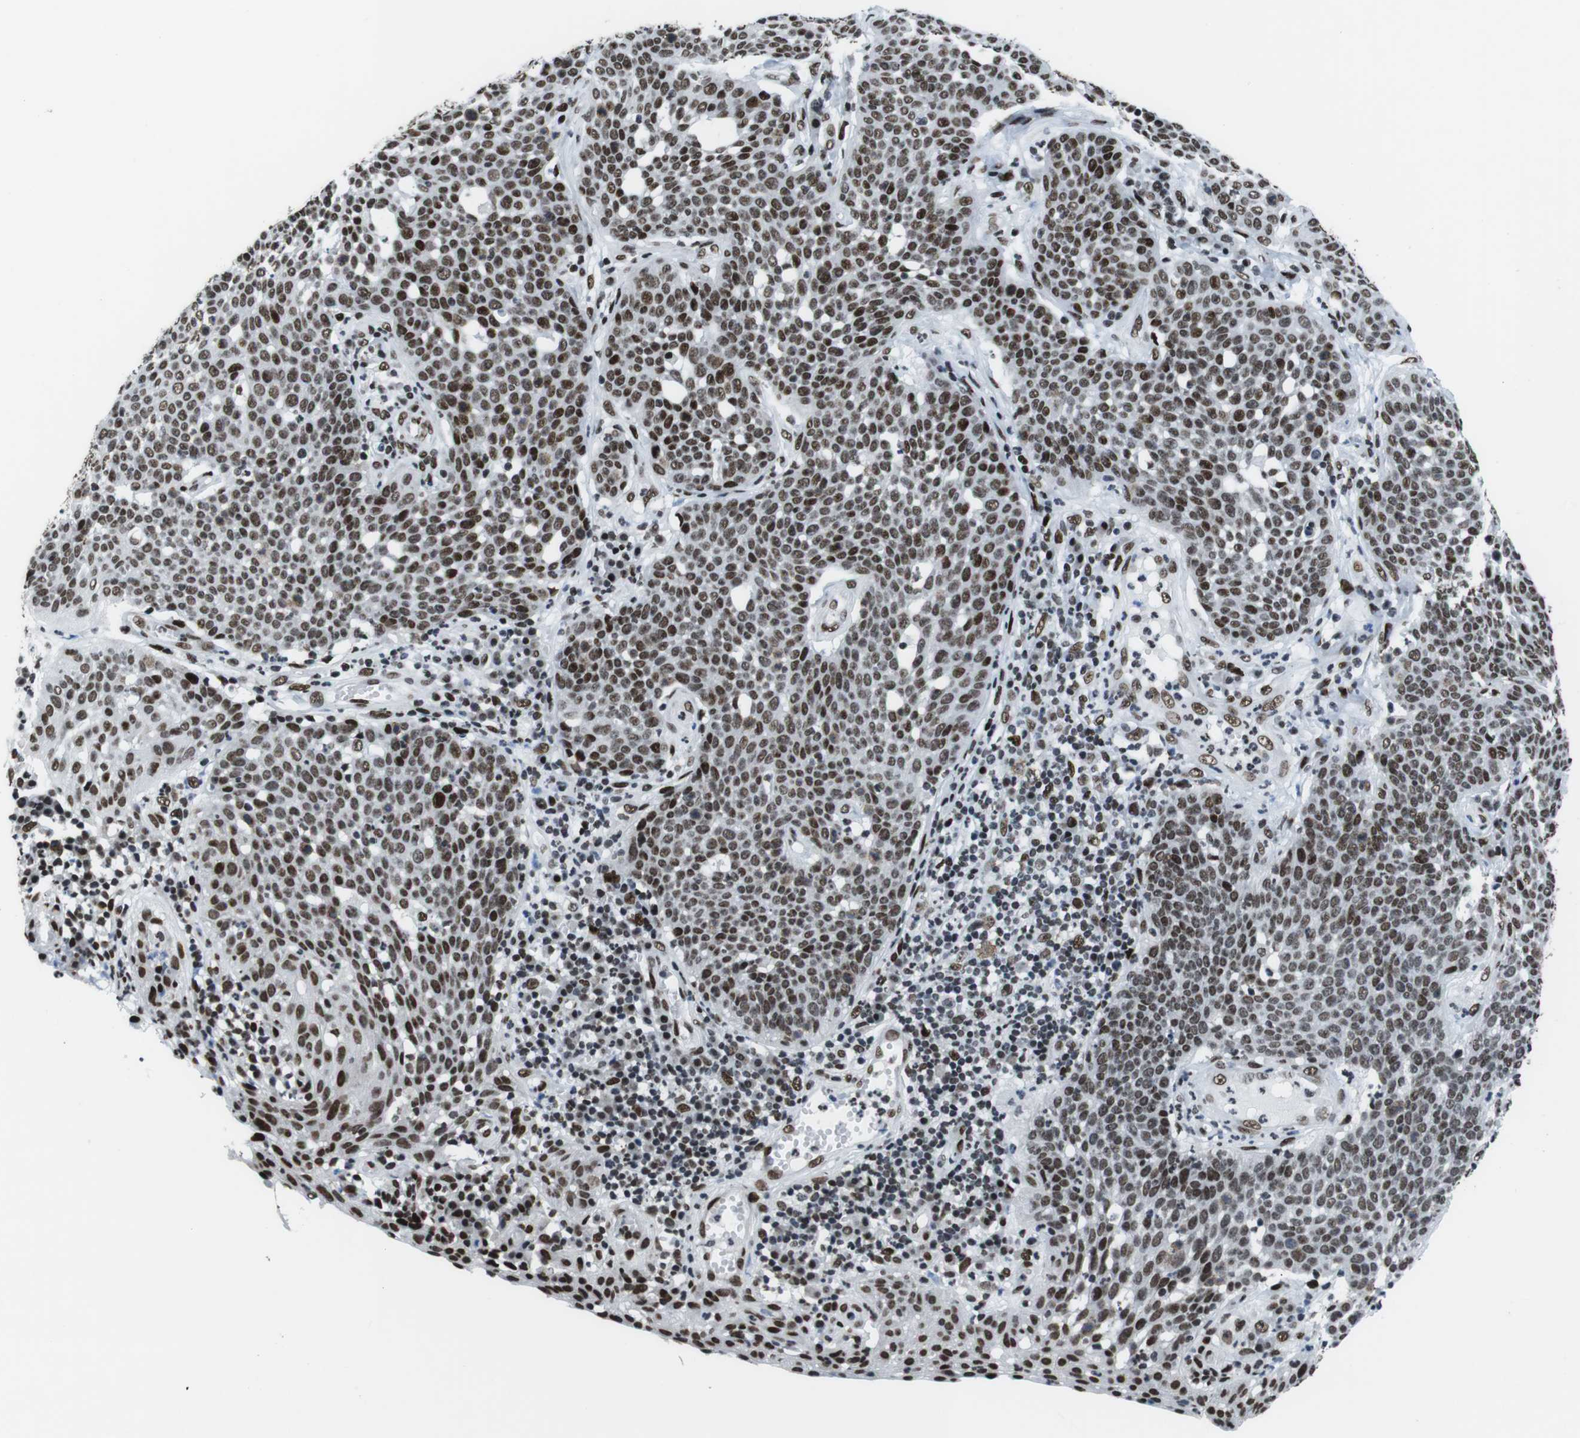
{"staining": {"intensity": "moderate", "quantity": ">75%", "location": "nuclear"}, "tissue": "cervical cancer", "cell_type": "Tumor cells", "image_type": "cancer", "snomed": [{"axis": "morphology", "description": "Squamous cell carcinoma, NOS"}, {"axis": "topography", "description": "Cervix"}], "caption": "Cervical cancer (squamous cell carcinoma) was stained to show a protein in brown. There is medium levels of moderate nuclear staining in approximately >75% of tumor cells.", "gene": "CITED2", "patient": {"sex": "female", "age": 34}}